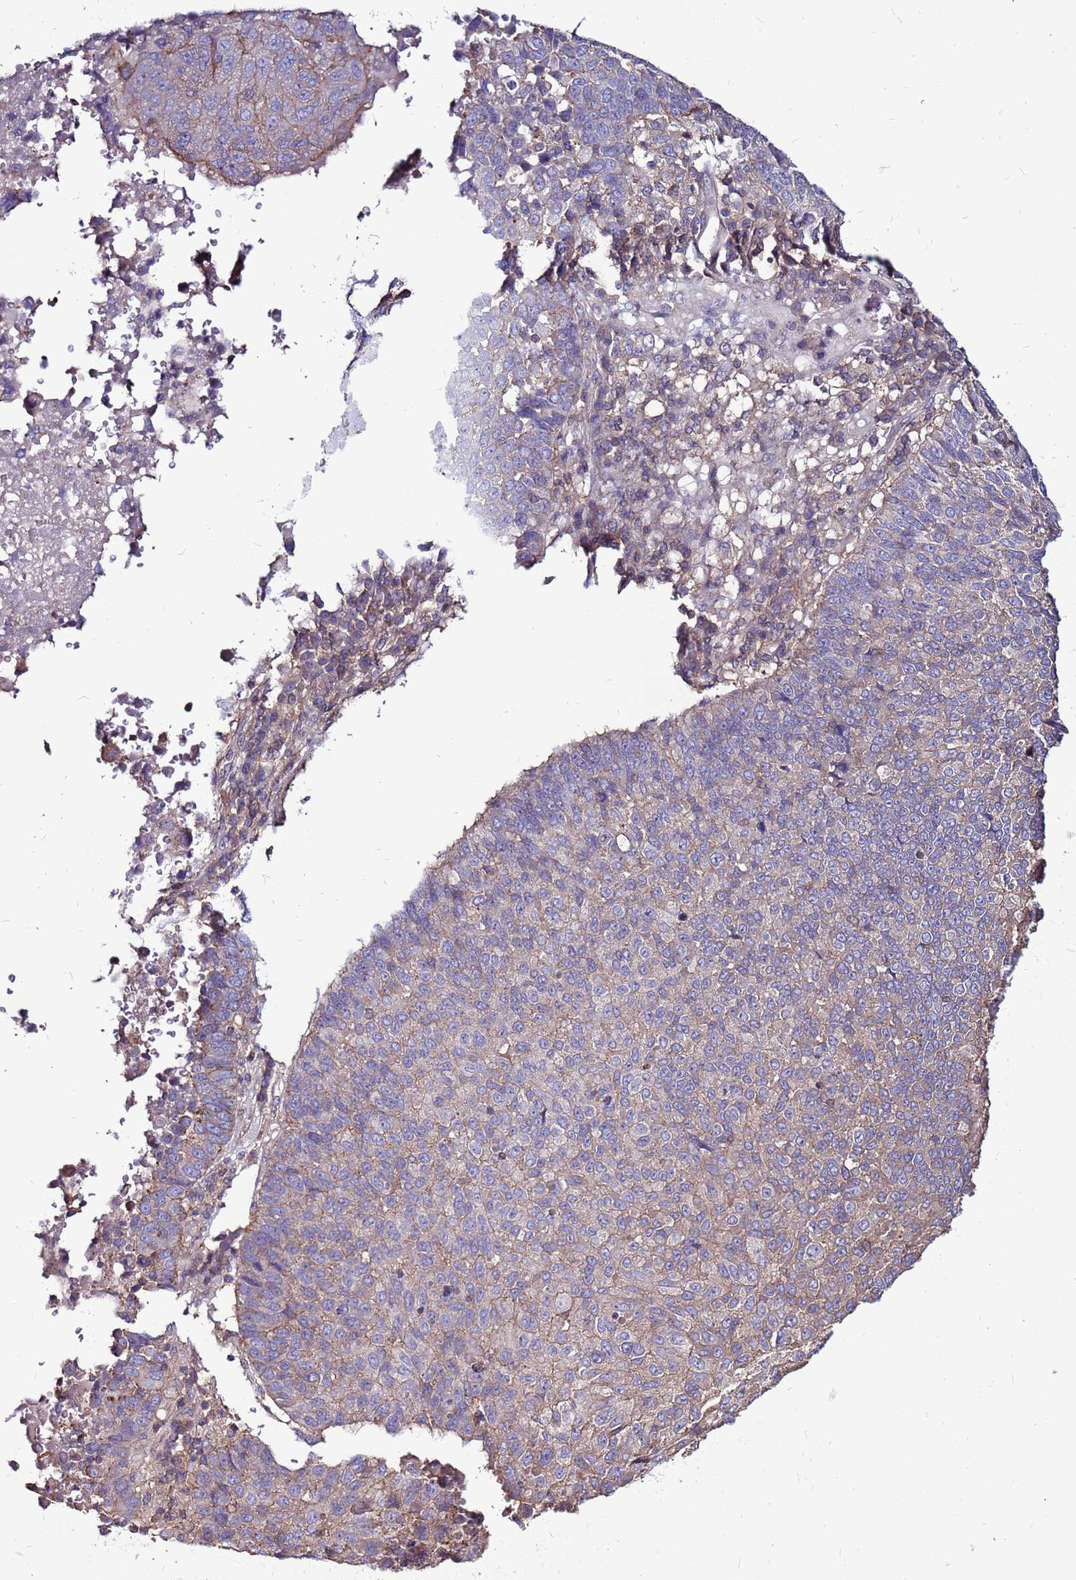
{"staining": {"intensity": "weak", "quantity": "<25%", "location": "cytoplasmic/membranous"}, "tissue": "lung cancer", "cell_type": "Tumor cells", "image_type": "cancer", "snomed": [{"axis": "morphology", "description": "Squamous cell carcinoma, NOS"}, {"axis": "topography", "description": "Lung"}], "caption": "Immunohistochemistry micrograph of neoplastic tissue: human lung cancer stained with DAB (3,3'-diaminobenzidine) displays no significant protein expression in tumor cells.", "gene": "NRN1L", "patient": {"sex": "male", "age": 73}}